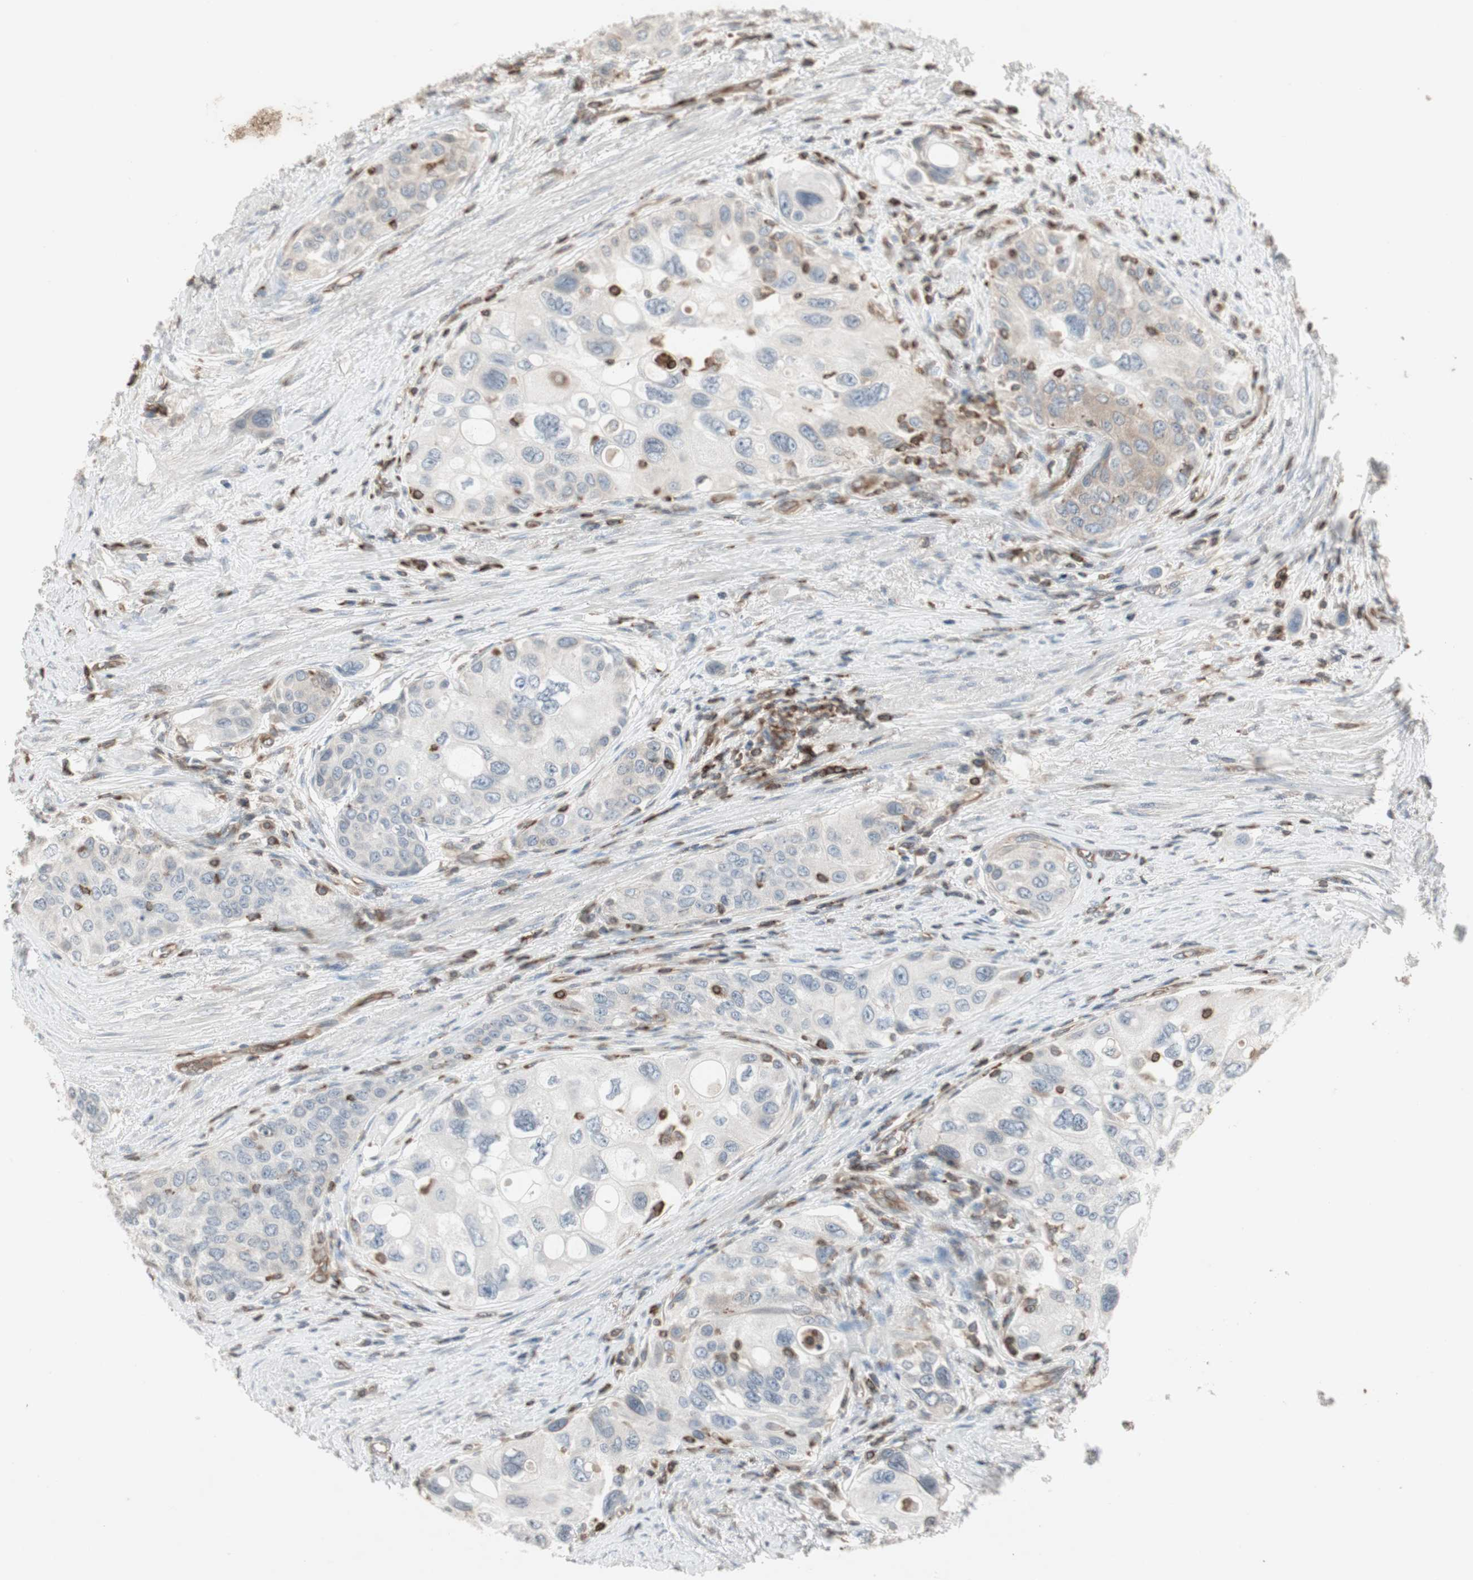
{"staining": {"intensity": "negative", "quantity": "none", "location": "none"}, "tissue": "urothelial cancer", "cell_type": "Tumor cells", "image_type": "cancer", "snomed": [{"axis": "morphology", "description": "Urothelial carcinoma, High grade"}, {"axis": "topography", "description": "Urinary bladder"}], "caption": "Urothelial cancer stained for a protein using IHC exhibits no positivity tumor cells.", "gene": "ARHGEF1", "patient": {"sex": "female", "age": 56}}